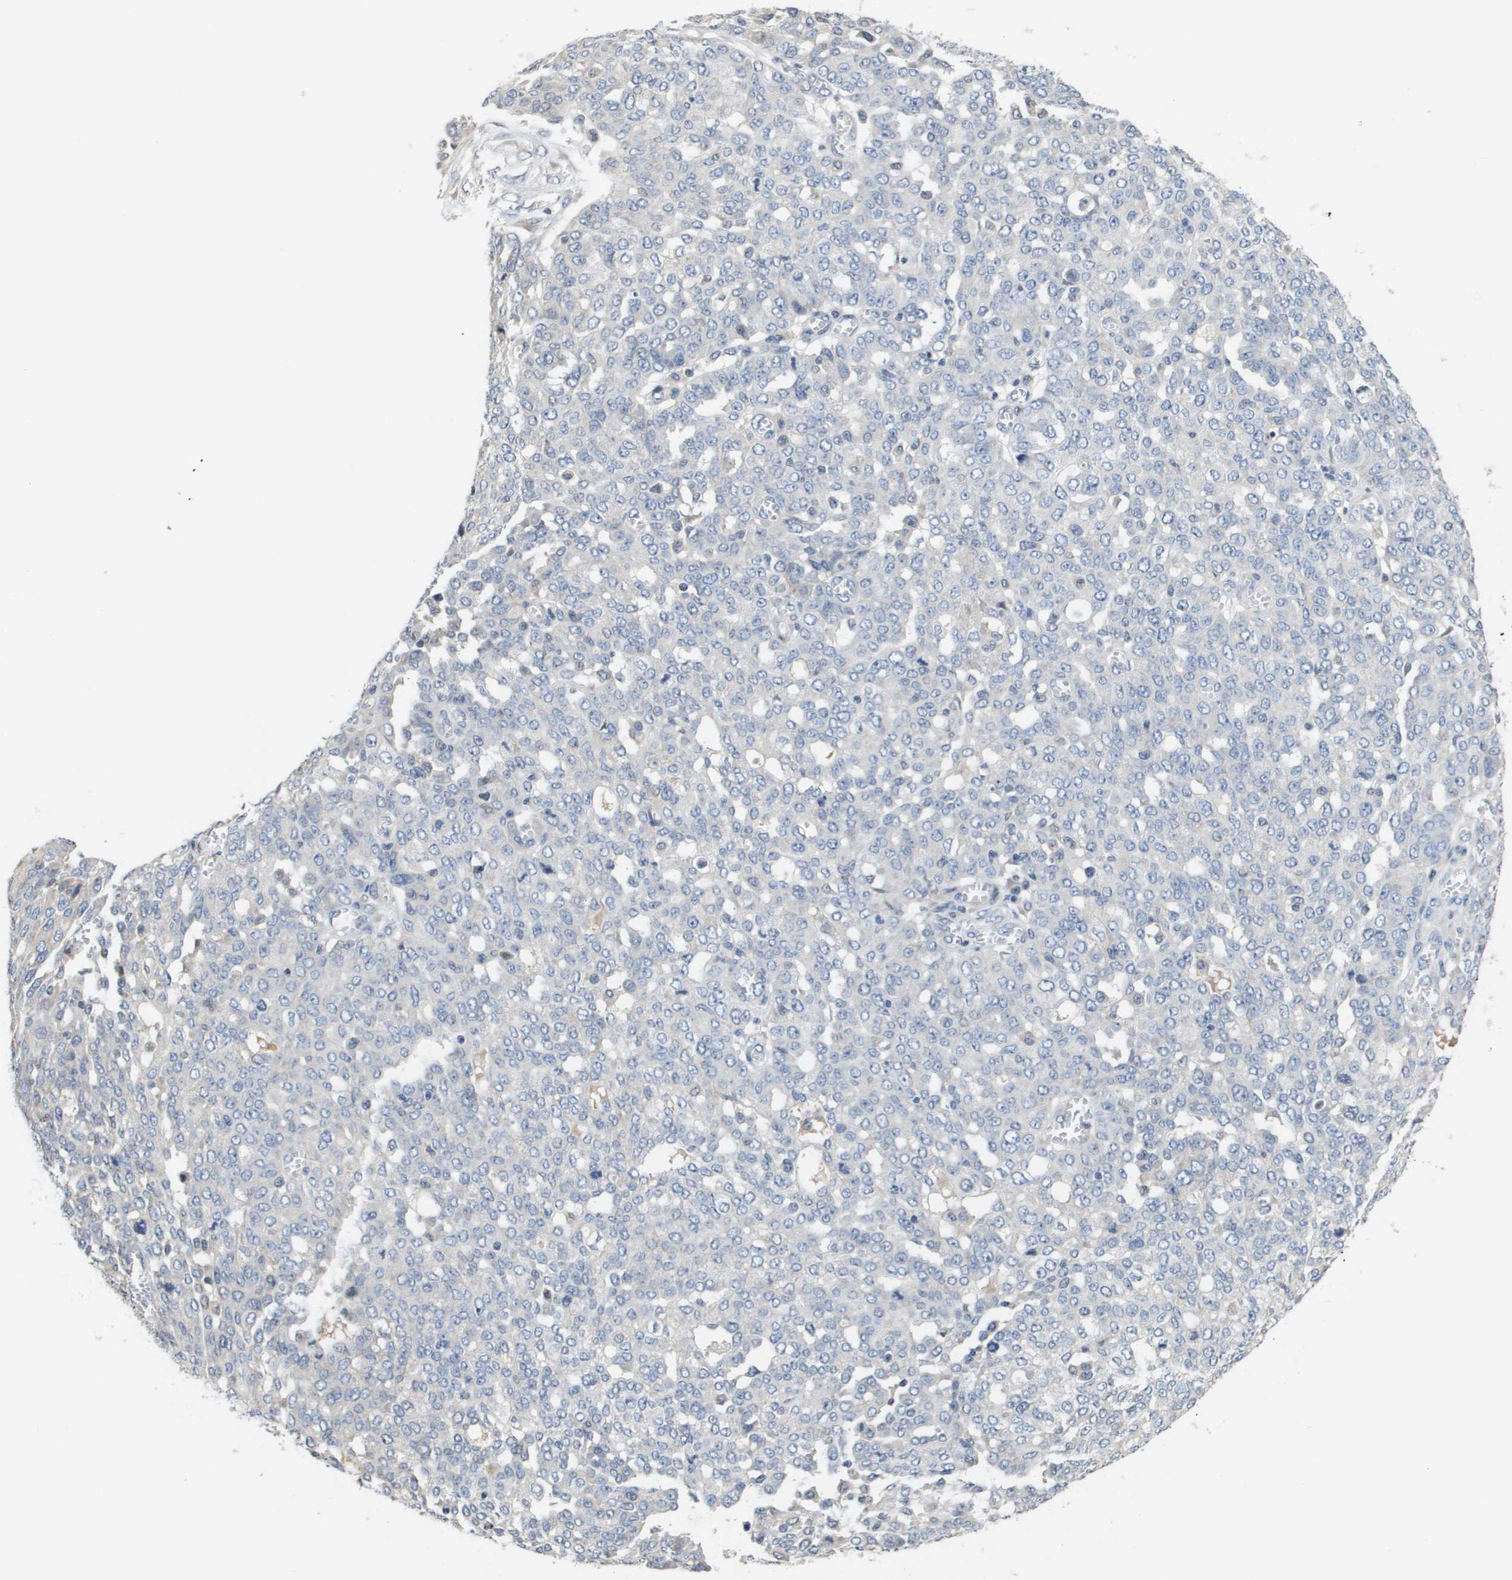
{"staining": {"intensity": "negative", "quantity": "none", "location": "none"}, "tissue": "ovarian cancer", "cell_type": "Tumor cells", "image_type": "cancer", "snomed": [{"axis": "morphology", "description": "Cystadenocarcinoma, serous, NOS"}, {"axis": "topography", "description": "Soft tissue"}, {"axis": "topography", "description": "Ovary"}], "caption": "Protein analysis of ovarian cancer (serous cystadenocarcinoma) demonstrates no significant positivity in tumor cells.", "gene": "CAPN11", "patient": {"sex": "female", "age": 57}}